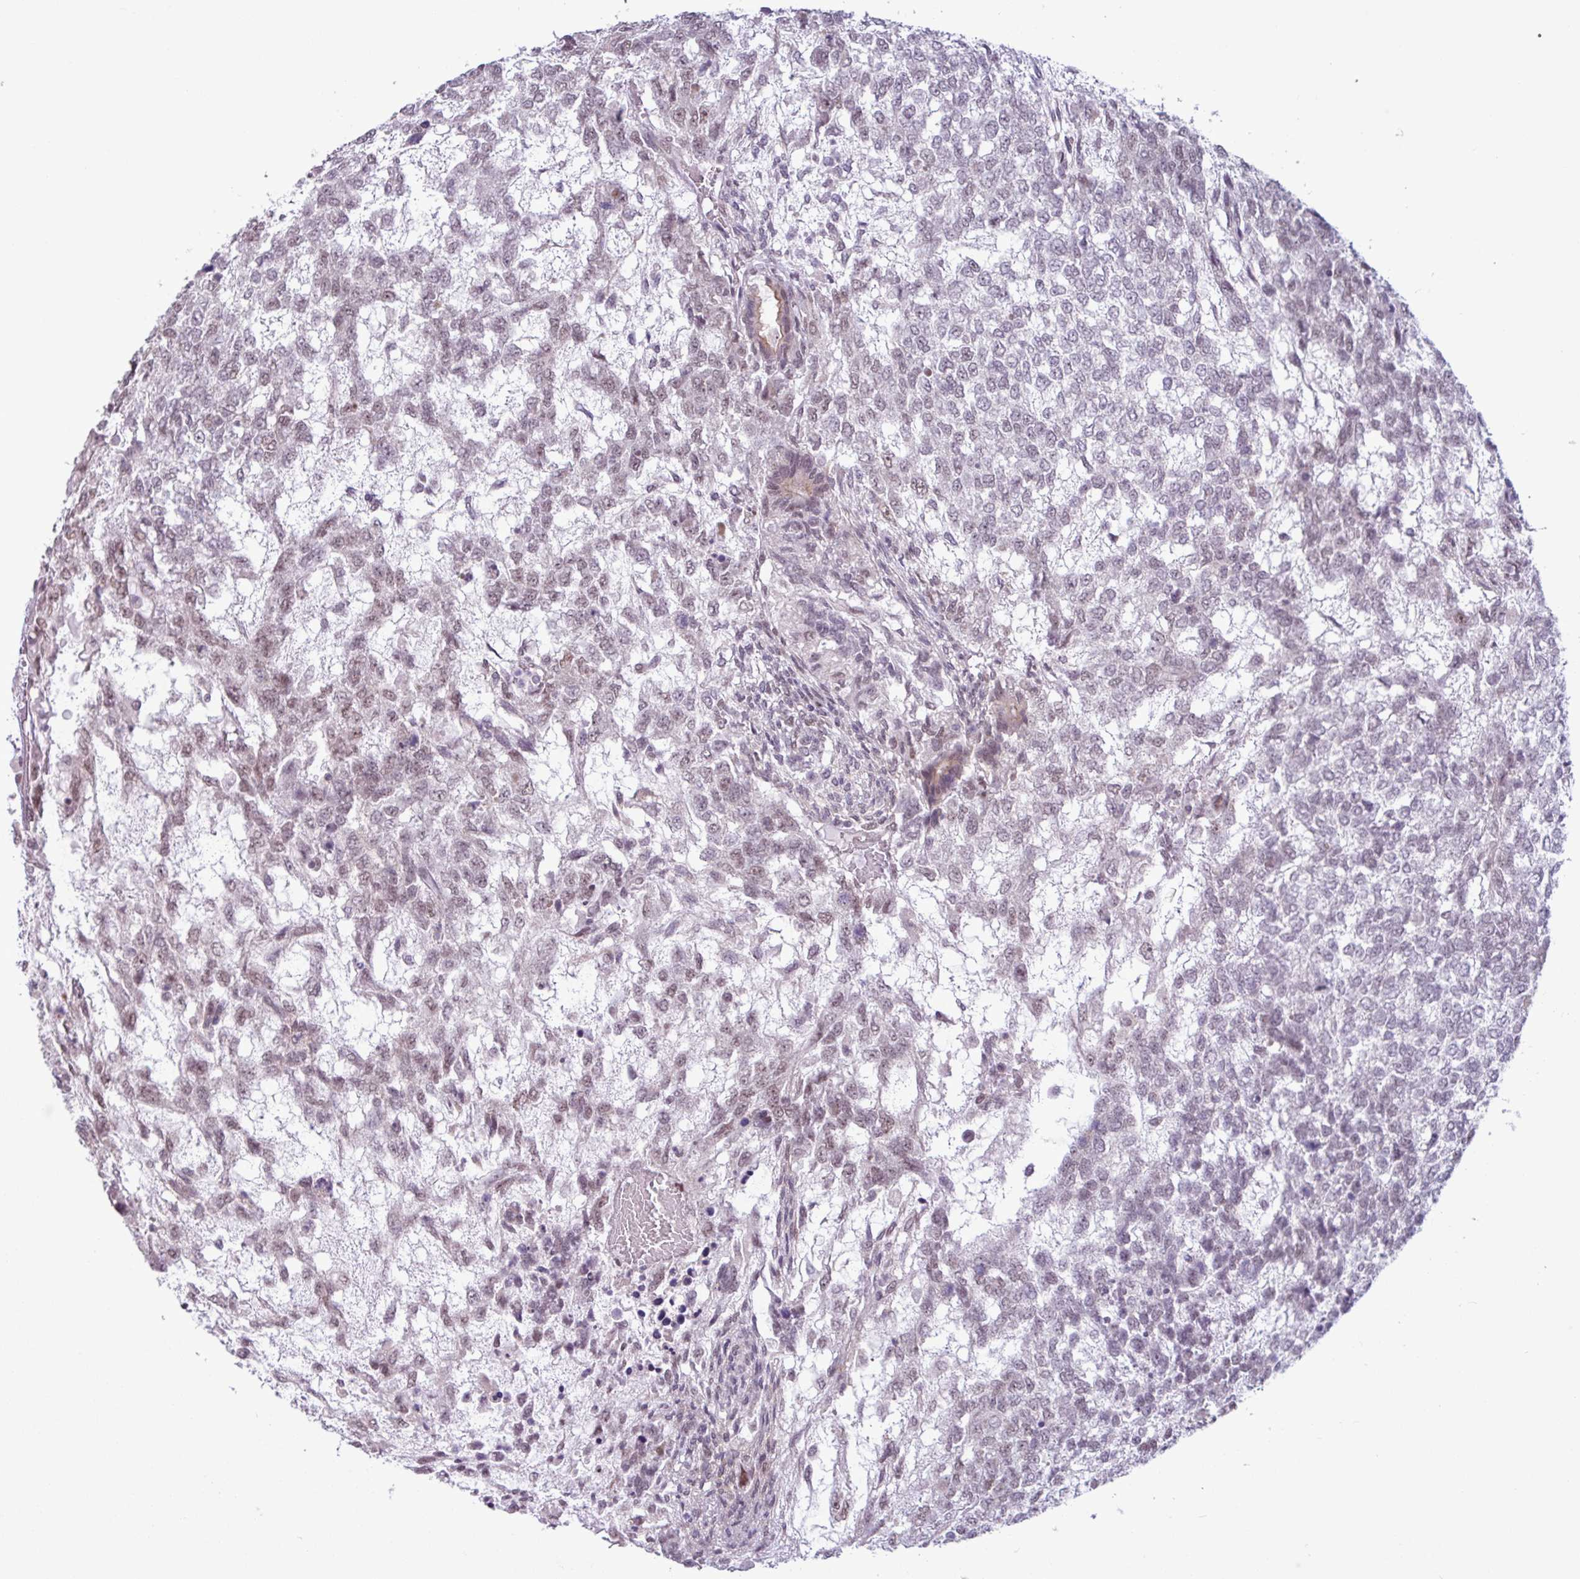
{"staining": {"intensity": "weak", "quantity": "25%-75%", "location": "nuclear"}, "tissue": "testis cancer", "cell_type": "Tumor cells", "image_type": "cancer", "snomed": [{"axis": "morphology", "description": "Carcinoma, Embryonal, NOS"}, {"axis": "topography", "description": "Testis"}], "caption": "Human embryonal carcinoma (testis) stained with a brown dye demonstrates weak nuclear positive staining in about 25%-75% of tumor cells.", "gene": "NOTCH2", "patient": {"sex": "male", "age": 23}}